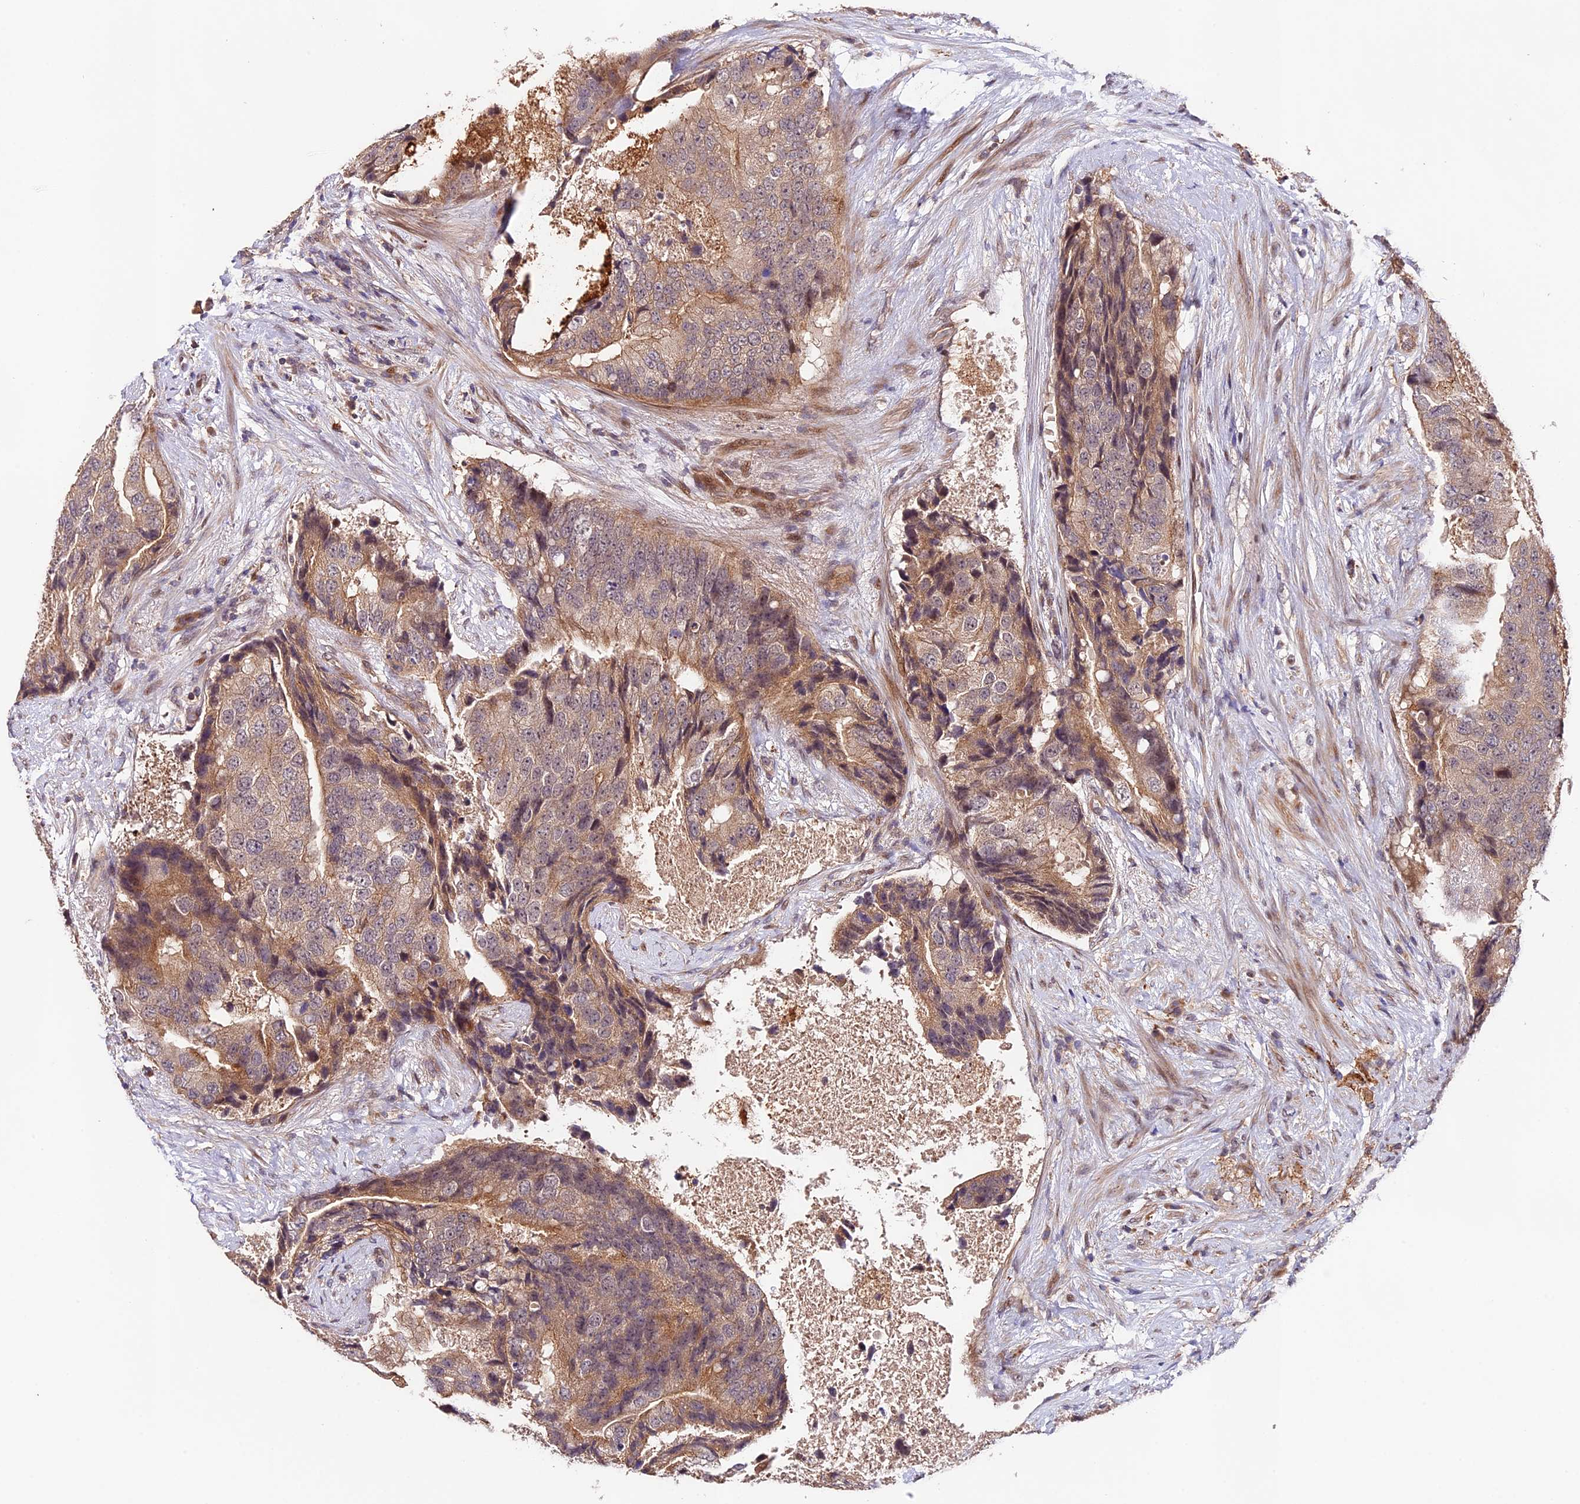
{"staining": {"intensity": "moderate", "quantity": "<25%", "location": "cytoplasmic/membranous,nuclear"}, "tissue": "prostate cancer", "cell_type": "Tumor cells", "image_type": "cancer", "snomed": [{"axis": "morphology", "description": "Adenocarcinoma, High grade"}, {"axis": "topography", "description": "Prostate"}], "caption": "Immunohistochemical staining of human prostate cancer (high-grade adenocarcinoma) demonstrates low levels of moderate cytoplasmic/membranous and nuclear expression in approximately <25% of tumor cells.", "gene": "CACNA1H", "patient": {"sex": "male", "age": 70}}